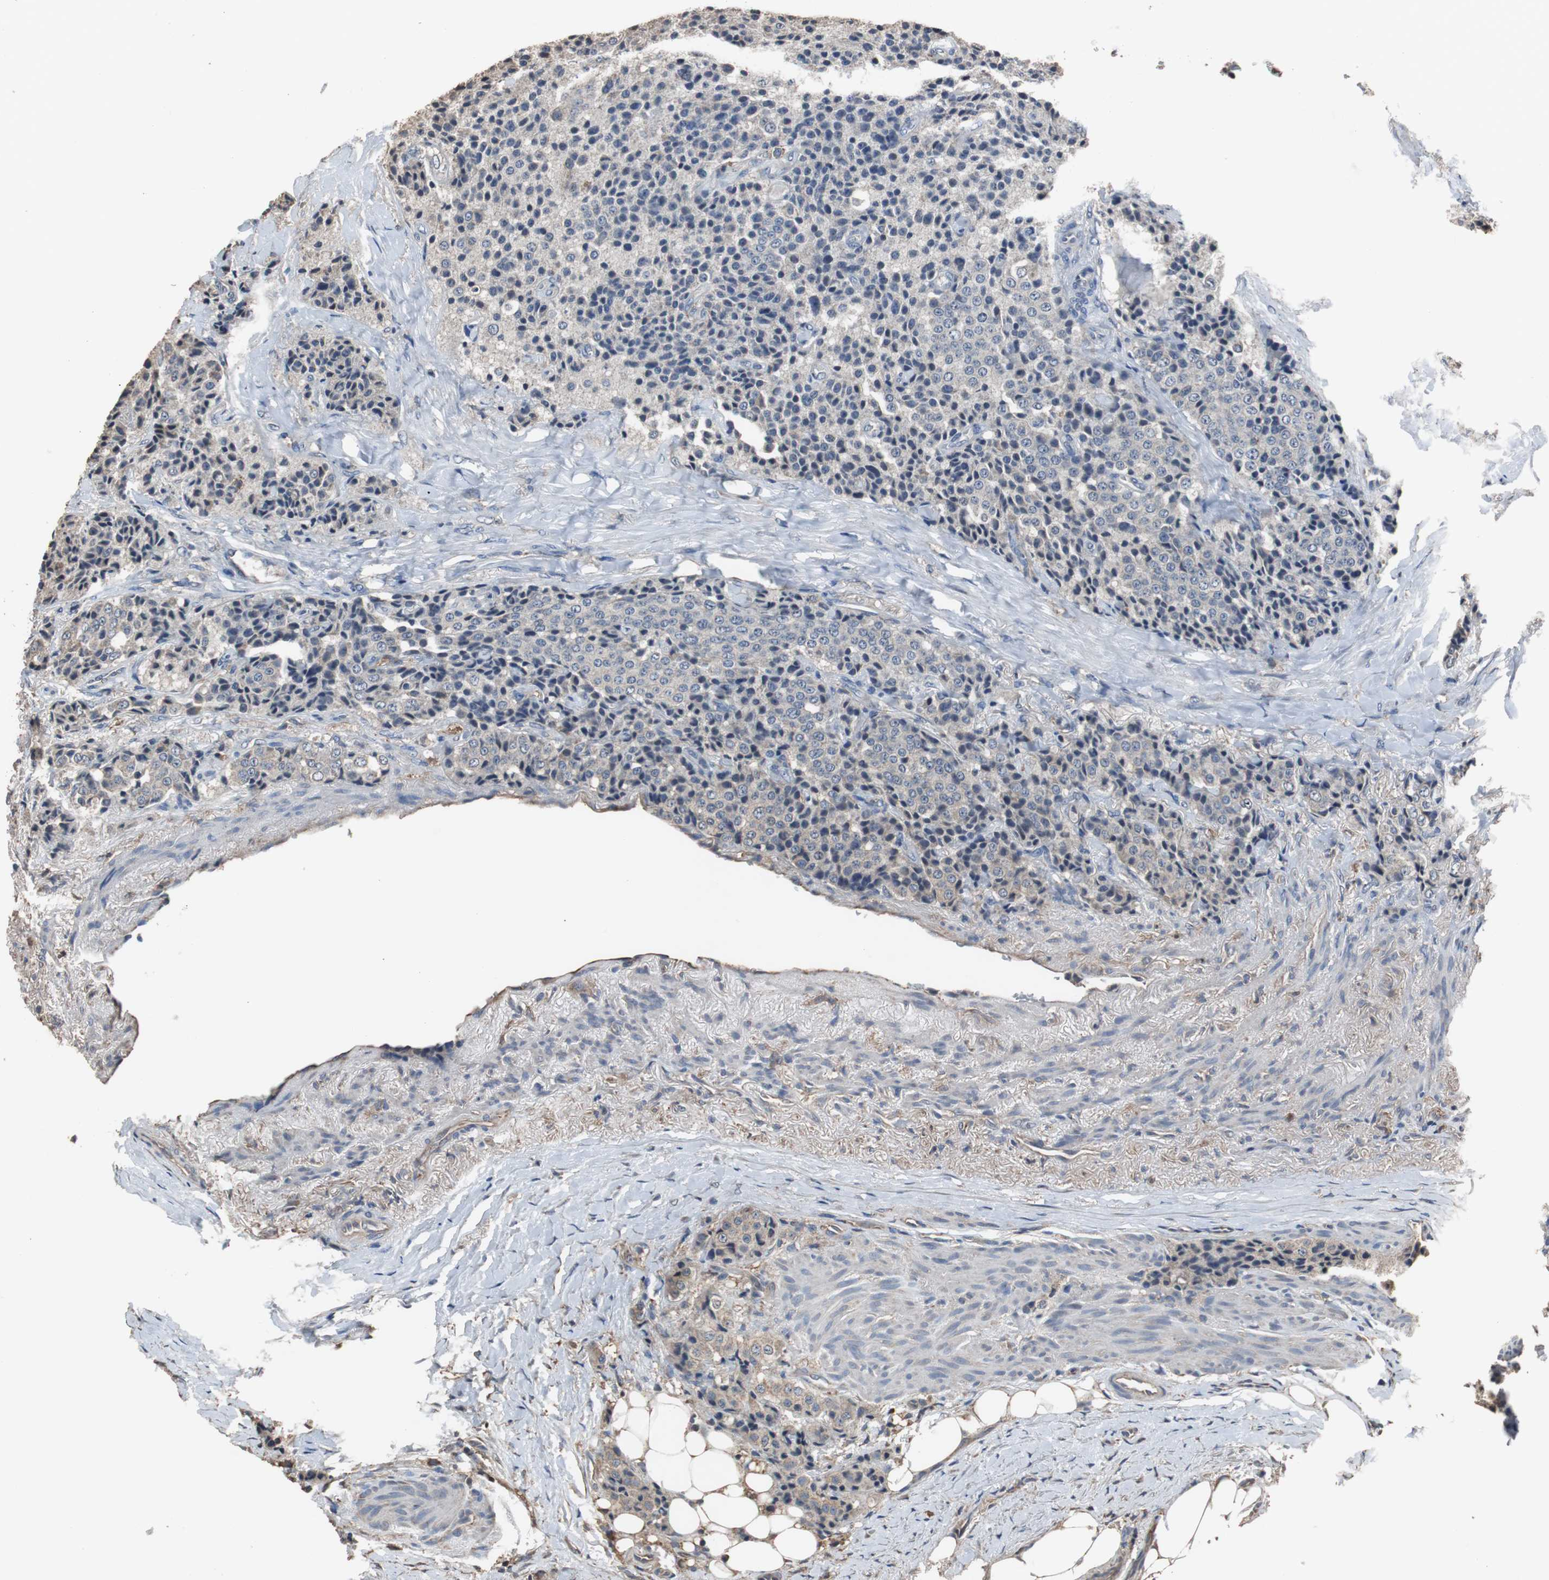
{"staining": {"intensity": "weak", "quantity": "<25%", "location": "cytoplasmic/membranous"}, "tissue": "carcinoid", "cell_type": "Tumor cells", "image_type": "cancer", "snomed": [{"axis": "morphology", "description": "Carcinoid, malignant, NOS"}, {"axis": "topography", "description": "Colon"}], "caption": "Immunohistochemistry (IHC) histopathology image of neoplastic tissue: human carcinoid stained with DAB (3,3'-diaminobenzidine) demonstrates no significant protein staining in tumor cells.", "gene": "SCIMP", "patient": {"sex": "female", "age": 61}}